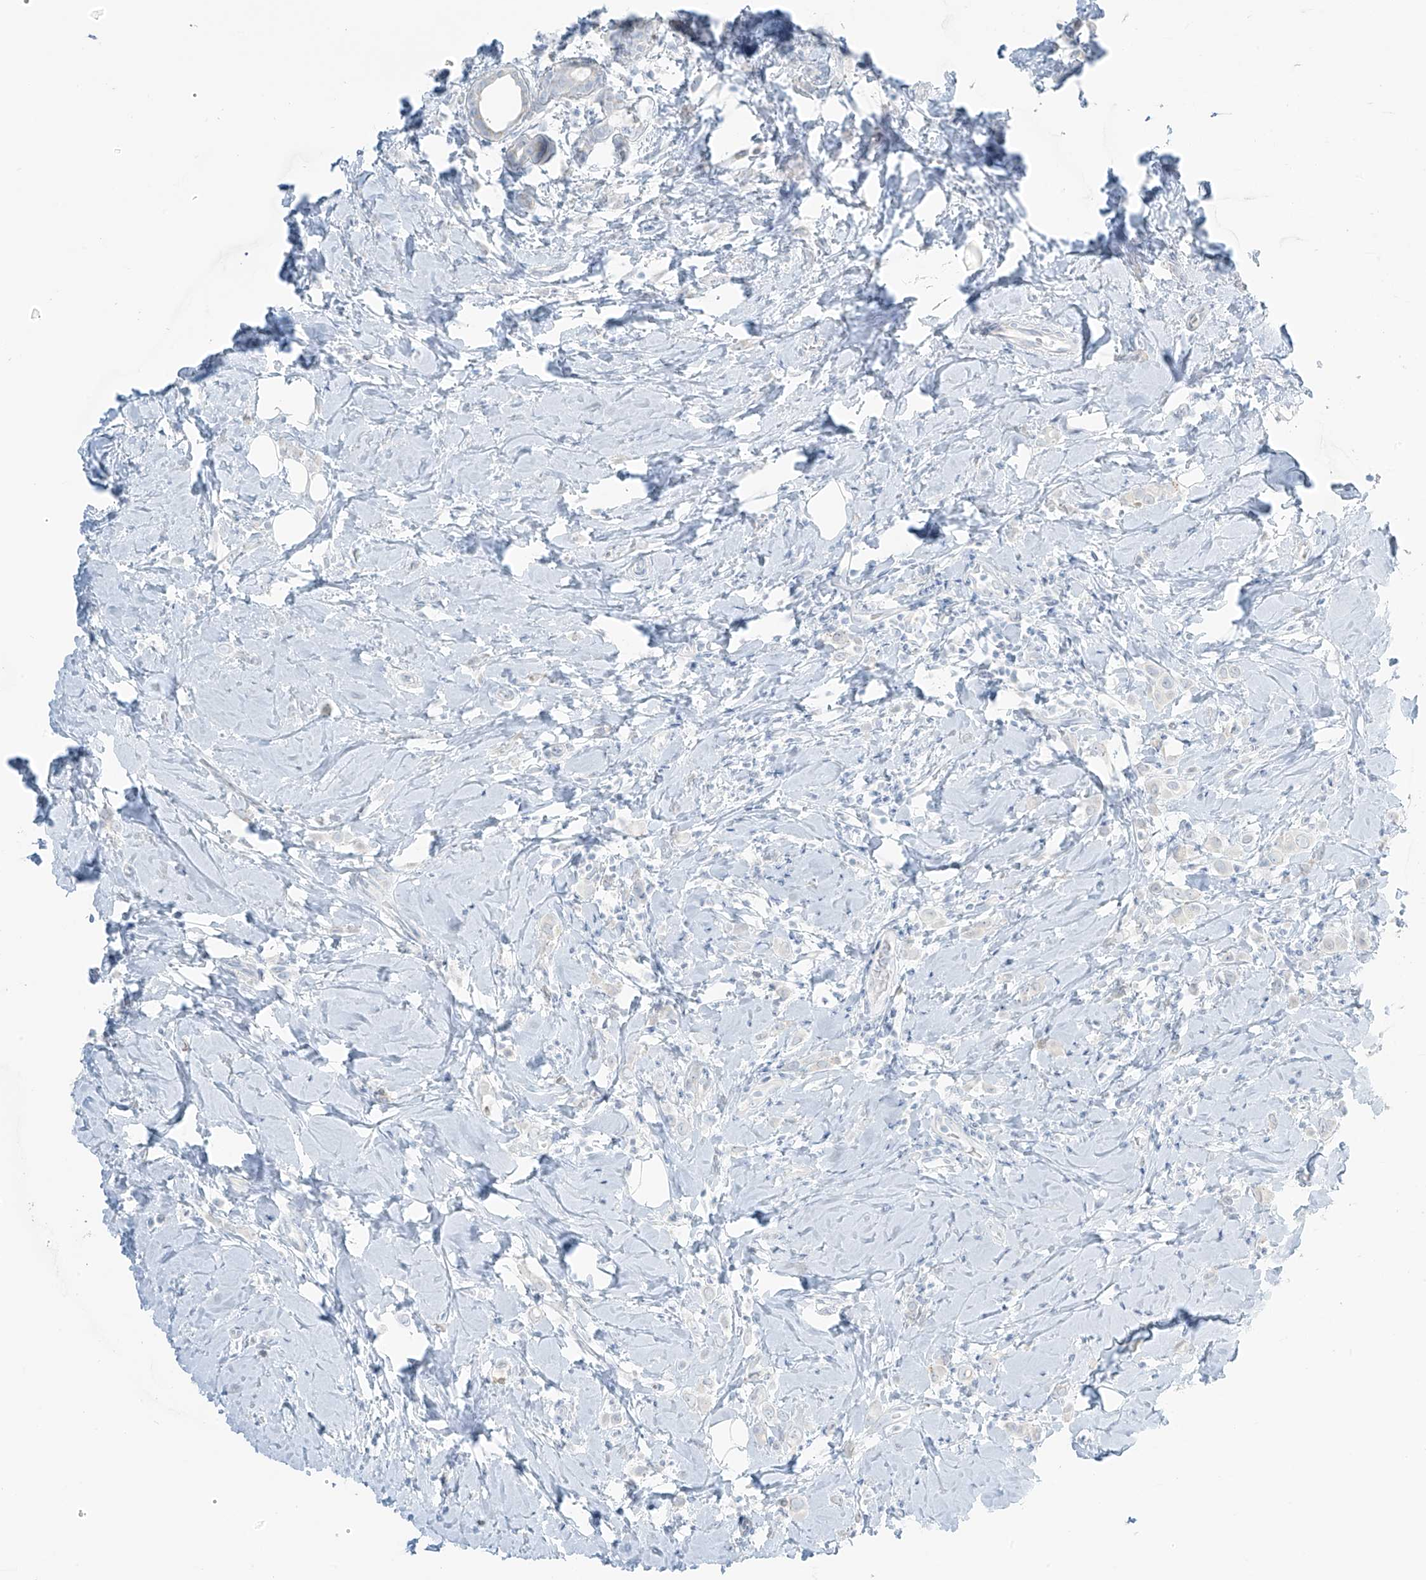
{"staining": {"intensity": "negative", "quantity": "none", "location": "none"}, "tissue": "breast cancer", "cell_type": "Tumor cells", "image_type": "cancer", "snomed": [{"axis": "morphology", "description": "Lobular carcinoma"}, {"axis": "topography", "description": "Breast"}], "caption": "A high-resolution photomicrograph shows immunohistochemistry staining of lobular carcinoma (breast), which demonstrates no significant staining in tumor cells.", "gene": "PRDM6", "patient": {"sex": "female", "age": 47}}